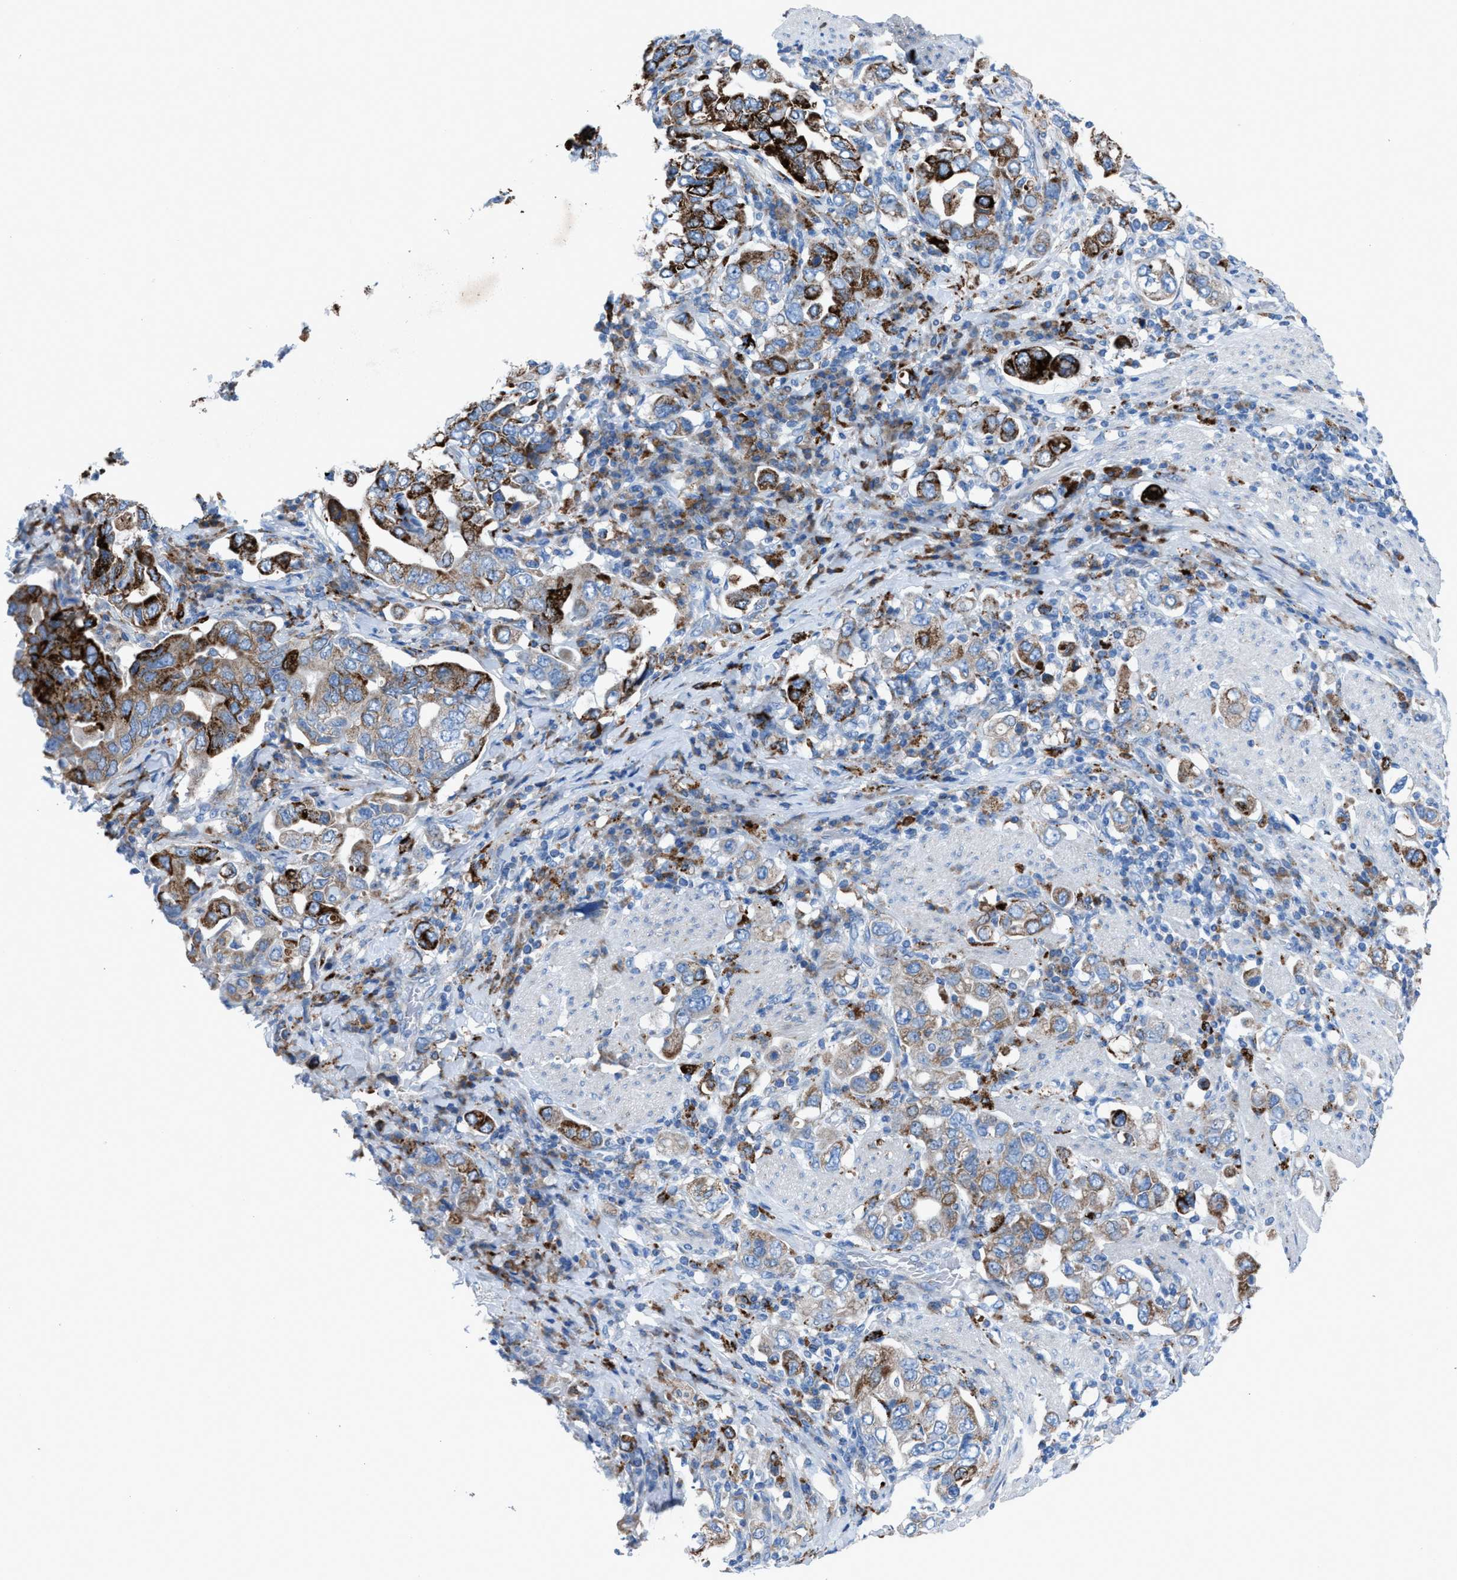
{"staining": {"intensity": "strong", "quantity": ">75%", "location": "cytoplasmic/membranous"}, "tissue": "stomach cancer", "cell_type": "Tumor cells", "image_type": "cancer", "snomed": [{"axis": "morphology", "description": "Adenocarcinoma, NOS"}, {"axis": "topography", "description": "Stomach, upper"}], "caption": "Strong cytoplasmic/membranous expression for a protein is present in about >75% of tumor cells of stomach adenocarcinoma using immunohistochemistry.", "gene": "CD1B", "patient": {"sex": "male", "age": 62}}